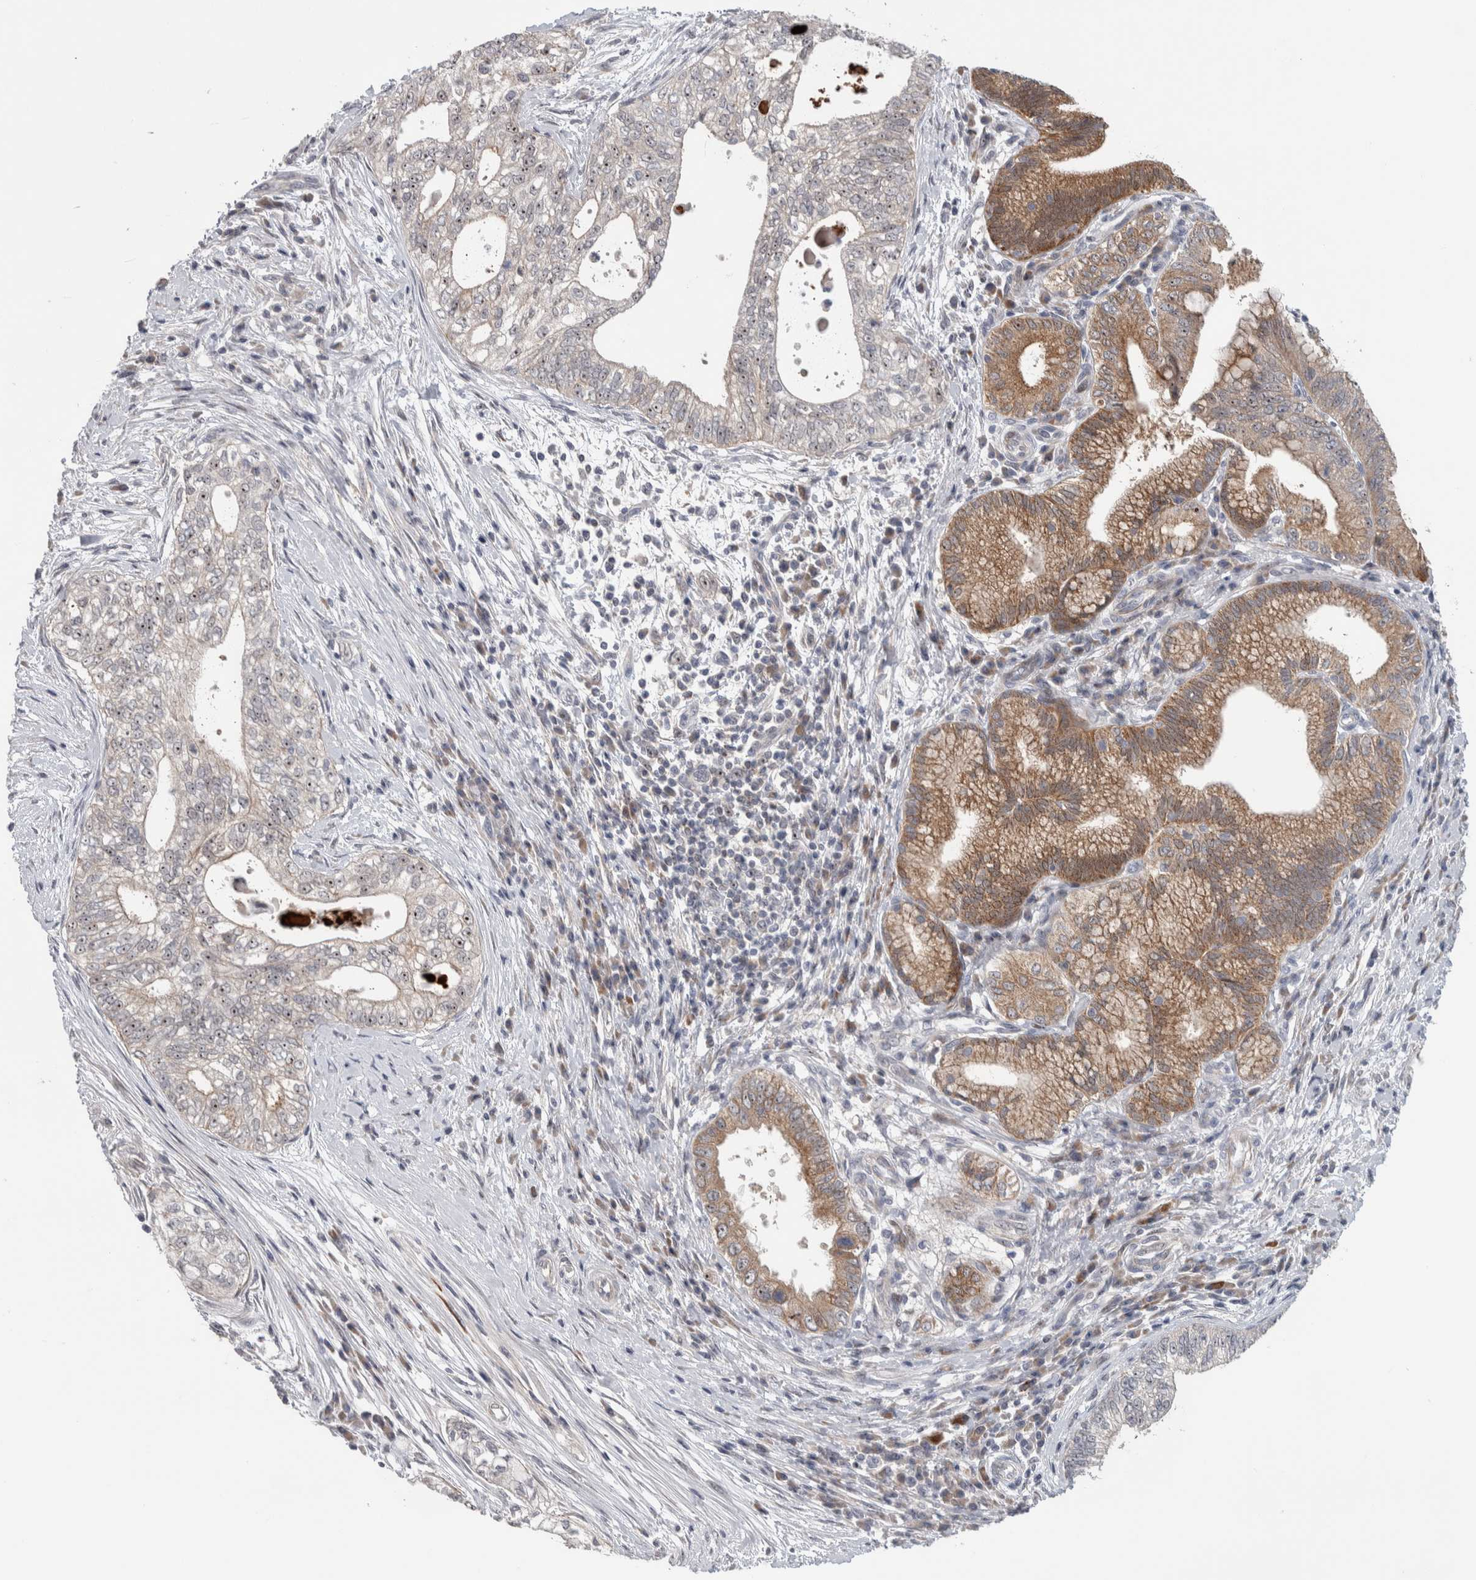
{"staining": {"intensity": "moderate", "quantity": "25%-75%", "location": "cytoplasmic/membranous,nuclear"}, "tissue": "pancreatic cancer", "cell_type": "Tumor cells", "image_type": "cancer", "snomed": [{"axis": "morphology", "description": "Adenocarcinoma, NOS"}, {"axis": "topography", "description": "Pancreas"}], "caption": "Tumor cells exhibit moderate cytoplasmic/membranous and nuclear staining in about 25%-75% of cells in adenocarcinoma (pancreatic). The staining was performed using DAB to visualize the protein expression in brown, while the nuclei were stained in blue with hematoxylin (Magnification: 20x).", "gene": "PRRG4", "patient": {"sex": "male", "age": 72}}